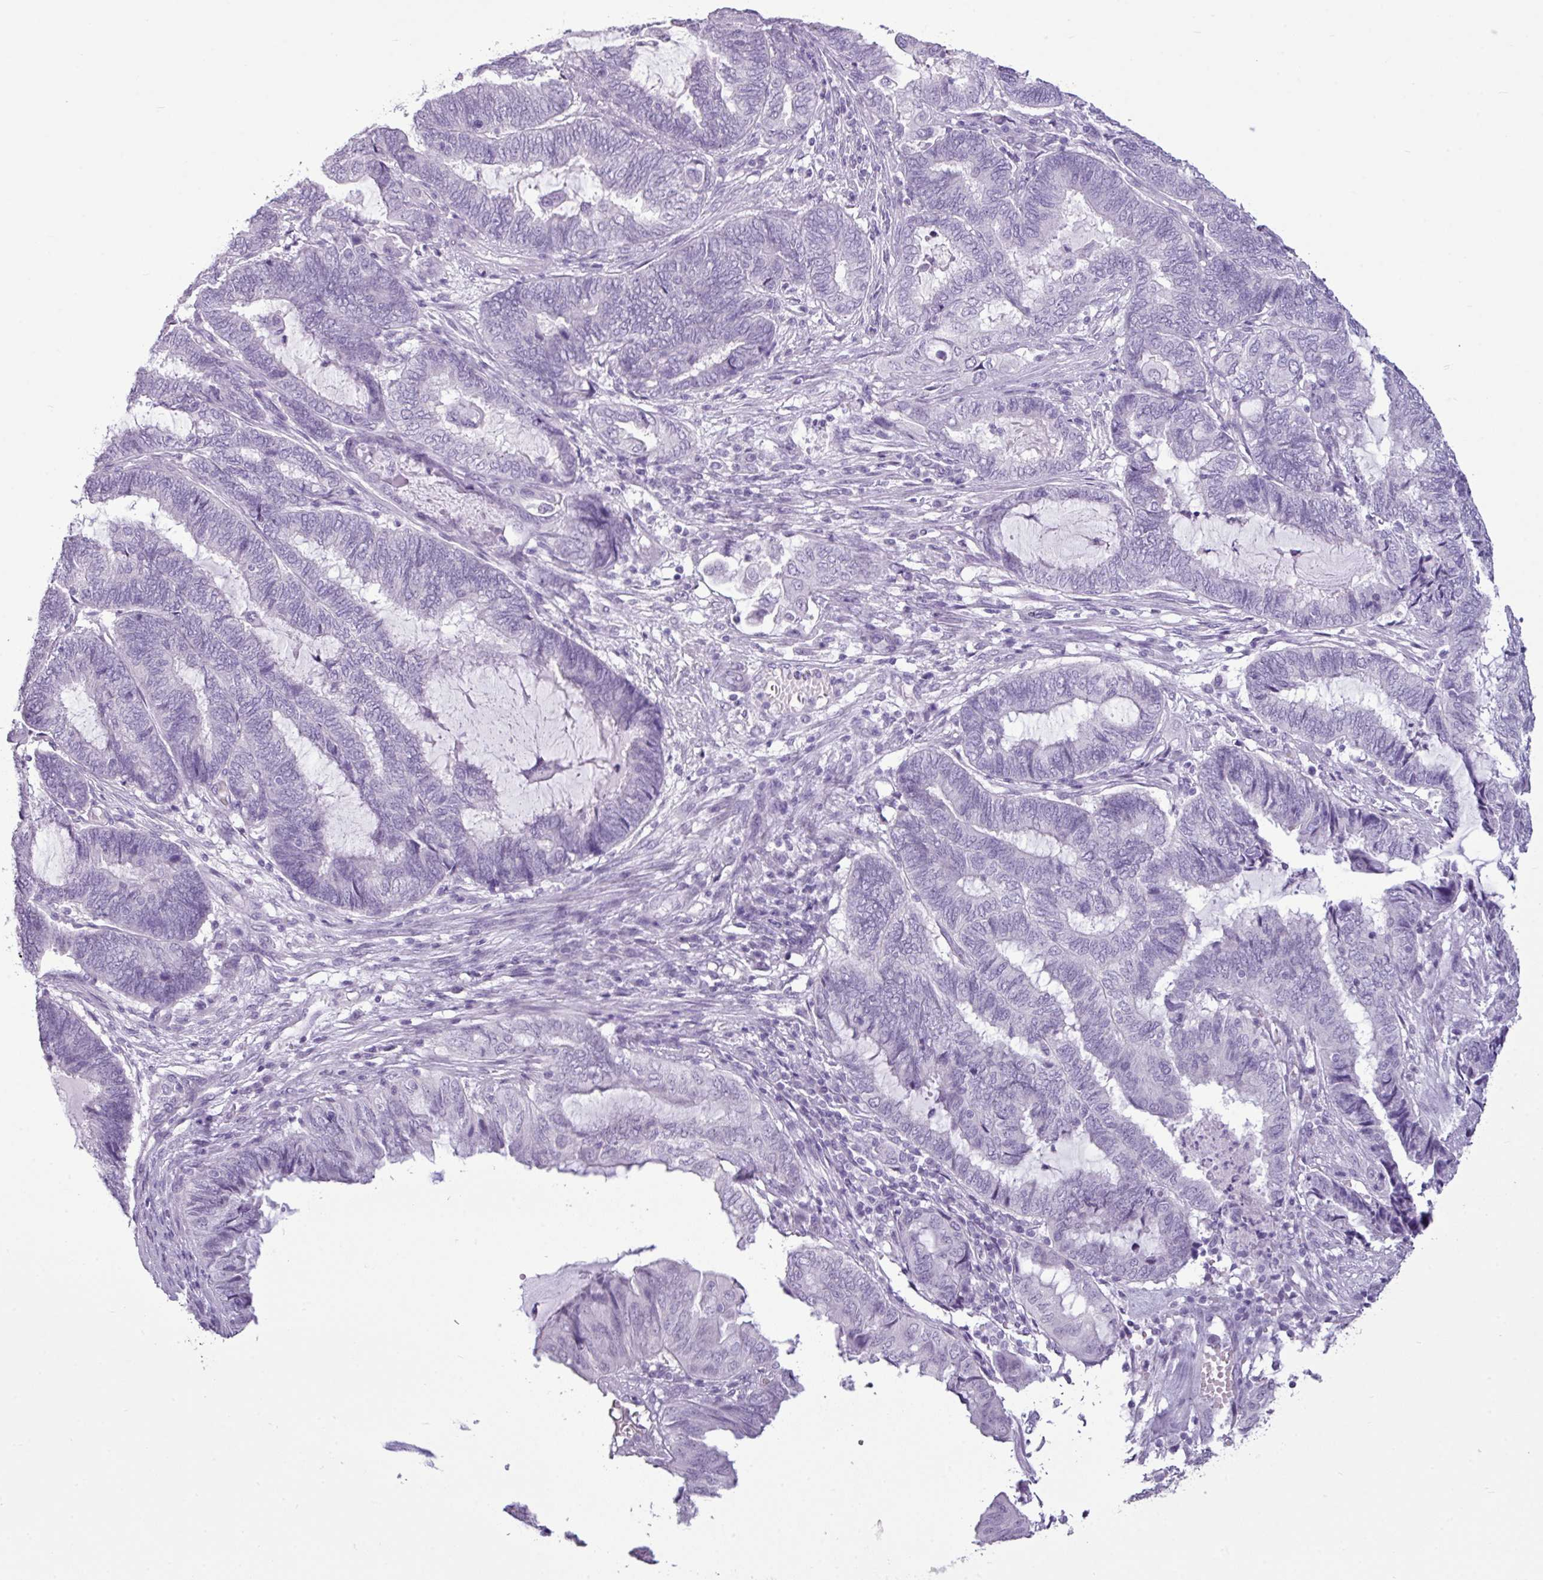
{"staining": {"intensity": "negative", "quantity": "none", "location": "none"}, "tissue": "endometrial cancer", "cell_type": "Tumor cells", "image_type": "cancer", "snomed": [{"axis": "morphology", "description": "Adenocarcinoma, NOS"}, {"axis": "topography", "description": "Uterus"}, {"axis": "topography", "description": "Endometrium"}], "caption": "This is an immunohistochemistry micrograph of adenocarcinoma (endometrial). There is no positivity in tumor cells.", "gene": "AMY2A", "patient": {"sex": "female", "age": 70}}